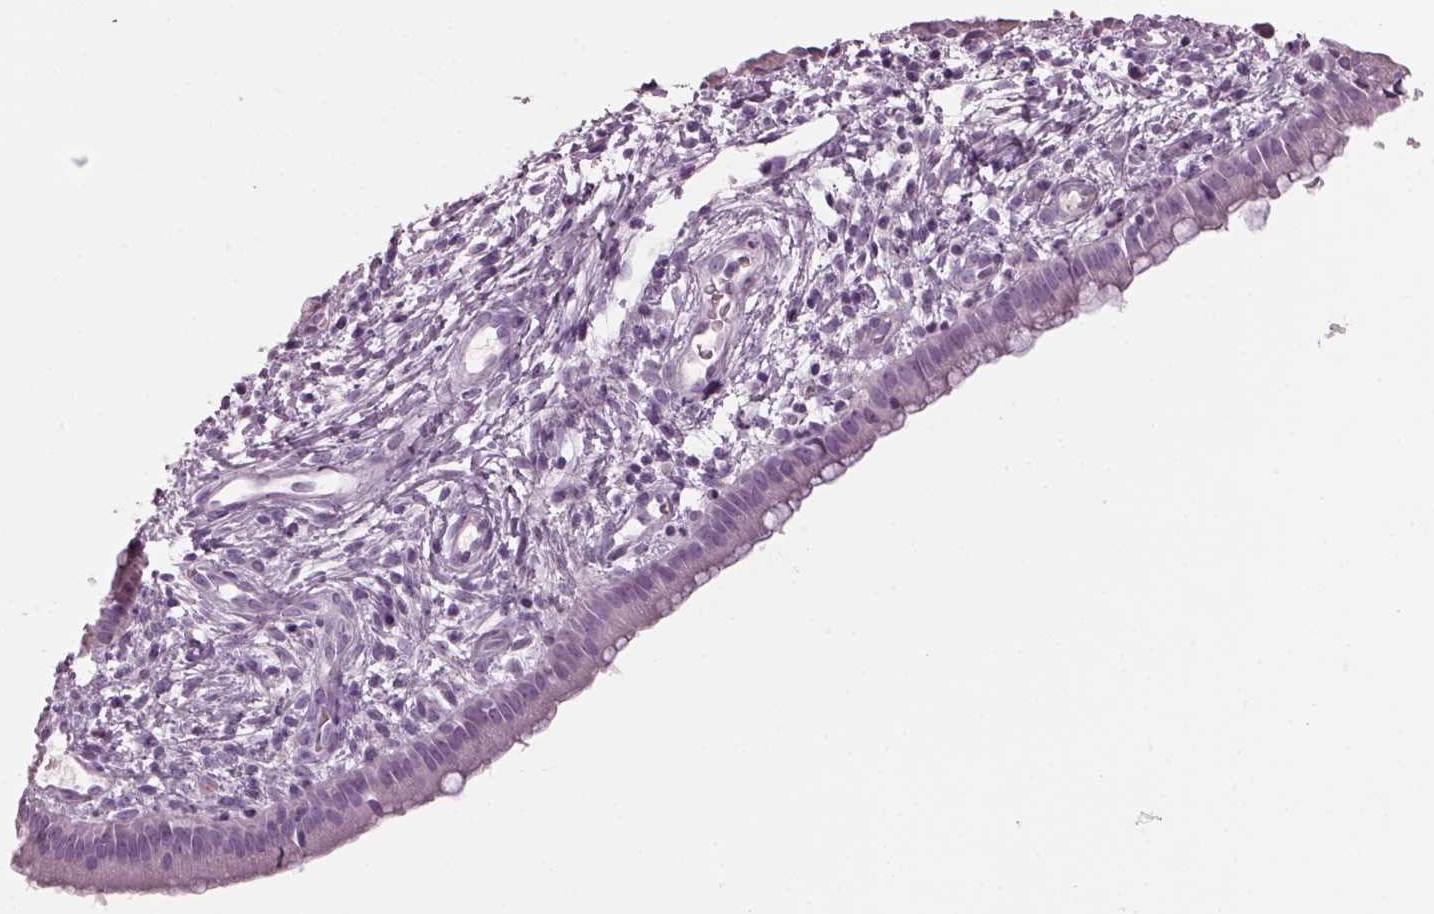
{"staining": {"intensity": "negative", "quantity": "none", "location": "none"}, "tissue": "cervical cancer", "cell_type": "Tumor cells", "image_type": "cancer", "snomed": [{"axis": "morphology", "description": "Squamous cell carcinoma, NOS"}, {"axis": "topography", "description": "Cervix"}], "caption": "IHC of human squamous cell carcinoma (cervical) displays no positivity in tumor cells.", "gene": "DPYSL5", "patient": {"sex": "female", "age": 32}}